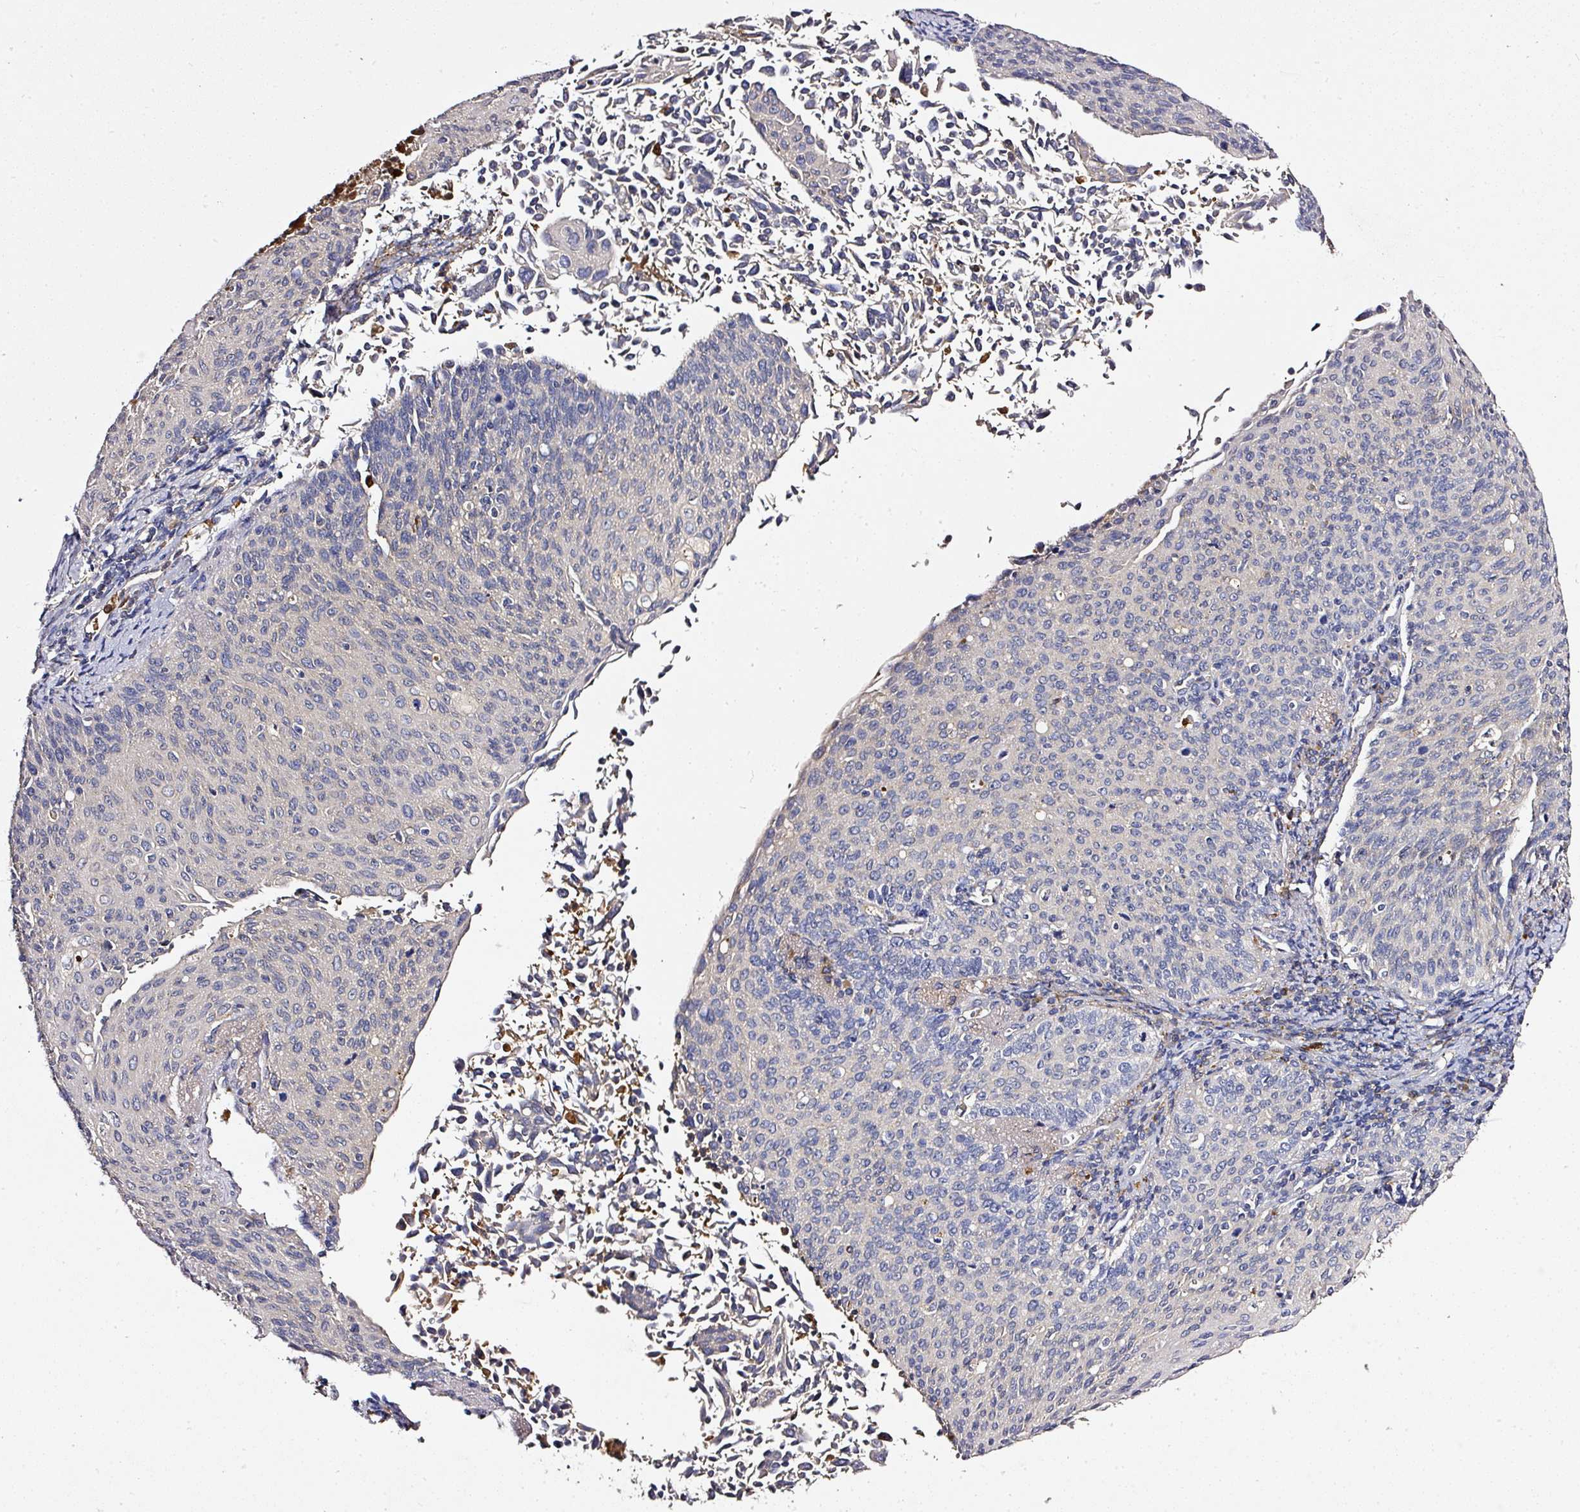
{"staining": {"intensity": "negative", "quantity": "none", "location": "none"}, "tissue": "cervical cancer", "cell_type": "Tumor cells", "image_type": "cancer", "snomed": [{"axis": "morphology", "description": "Squamous cell carcinoma, NOS"}, {"axis": "topography", "description": "Cervix"}], "caption": "Immunohistochemistry photomicrograph of neoplastic tissue: human cervical squamous cell carcinoma stained with DAB (3,3'-diaminobenzidine) exhibits no significant protein staining in tumor cells.", "gene": "CAB39L", "patient": {"sex": "female", "age": 55}}